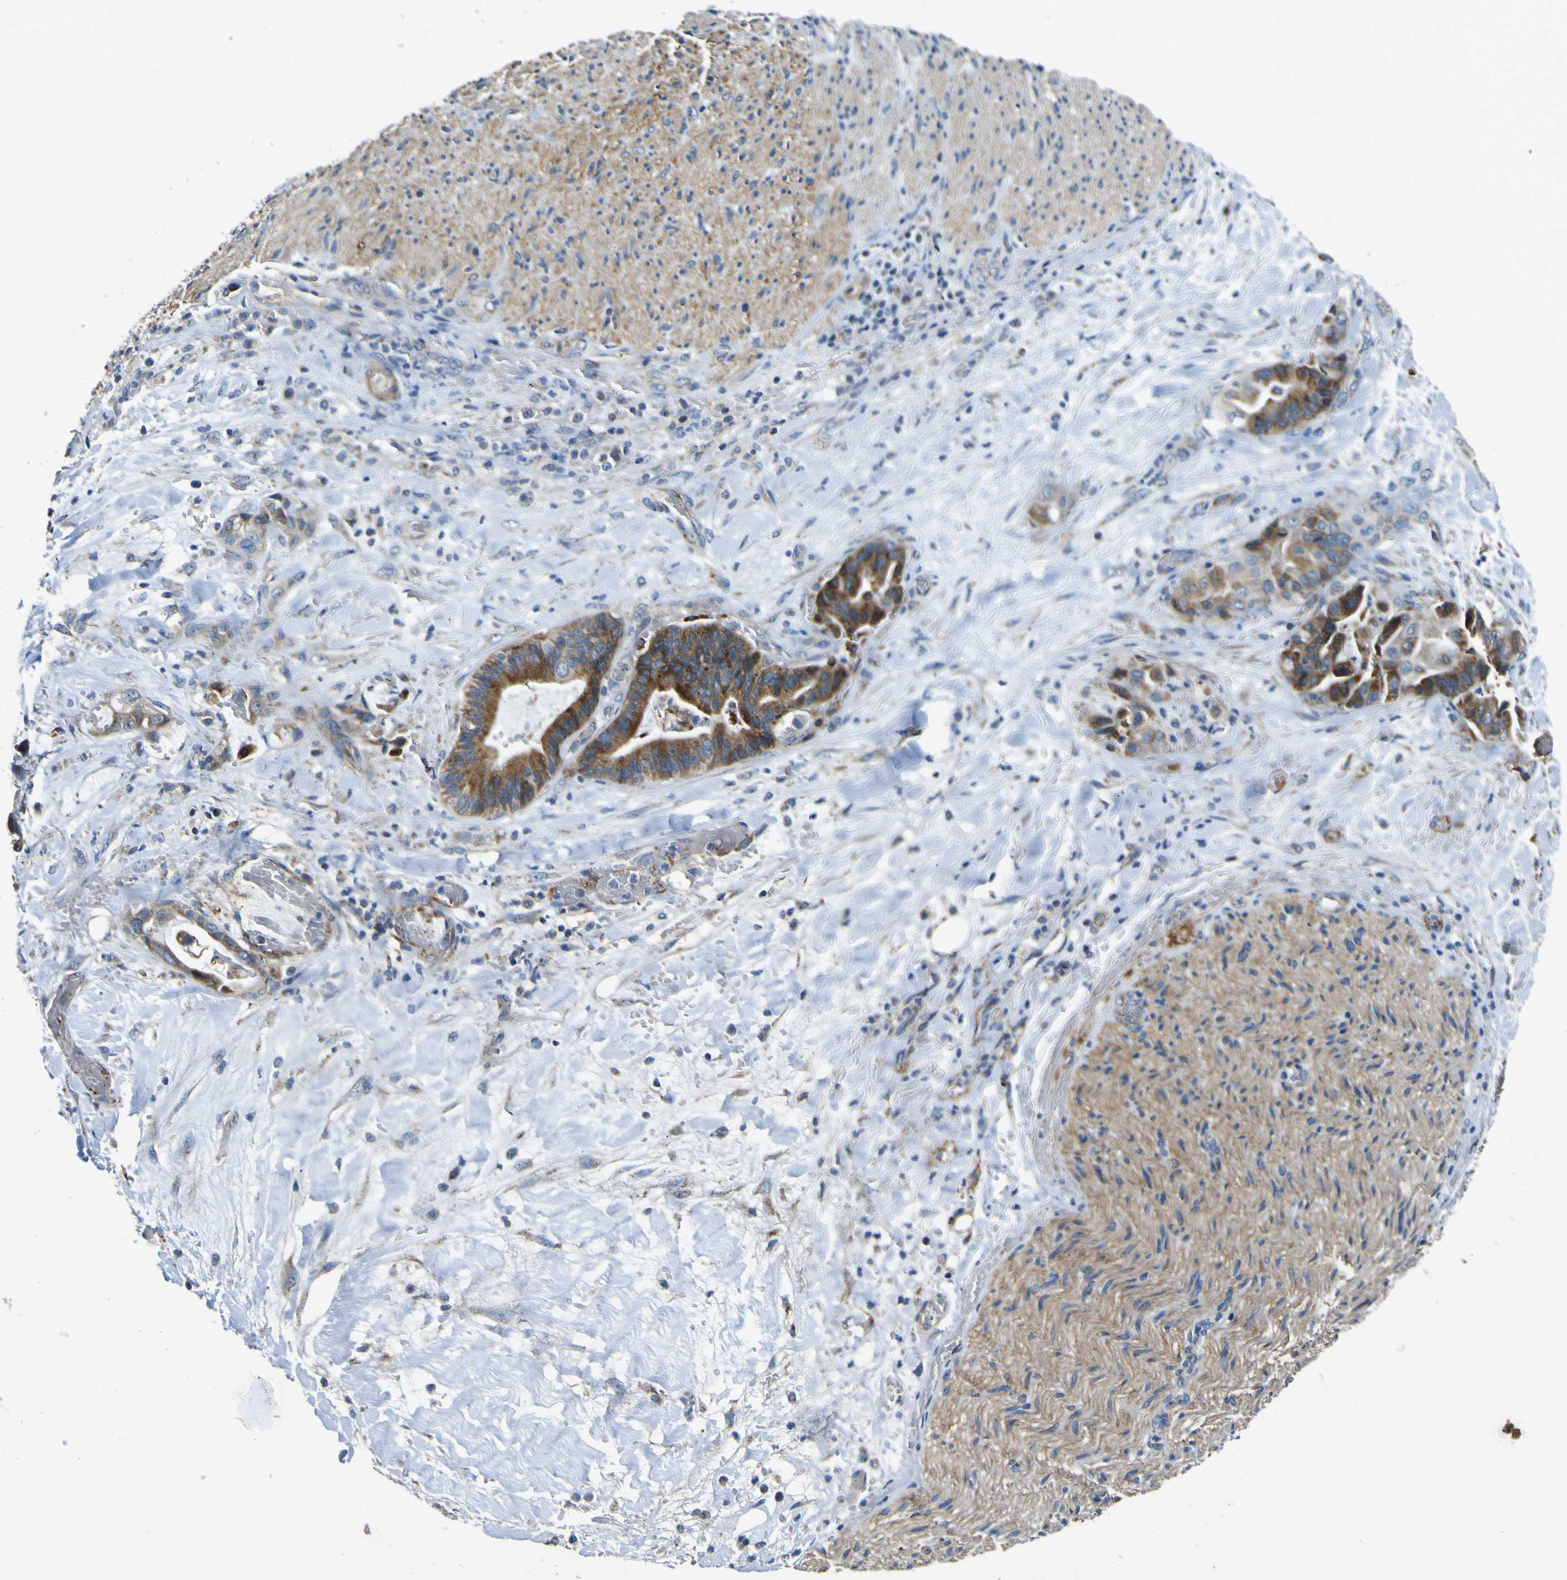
{"staining": {"intensity": "moderate", "quantity": ">75%", "location": "cytoplasmic/membranous"}, "tissue": "liver cancer", "cell_type": "Tumor cells", "image_type": "cancer", "snomed": [{"axis": "morphology", "description": "Cholangiocarcinoma"}, {"axis": "topography", "description": "Liver"}], "caption": "DAB (3,3'-diaminobenzidine) immunohistochemical staining of human liver cholangiocarcinoma demonstrates moderate cytoplasmic/membranous protein positivity in about >75% of tumor cells.", "gene": "ALDH18A1", "patient": {"sex": "female", "age": 61}}